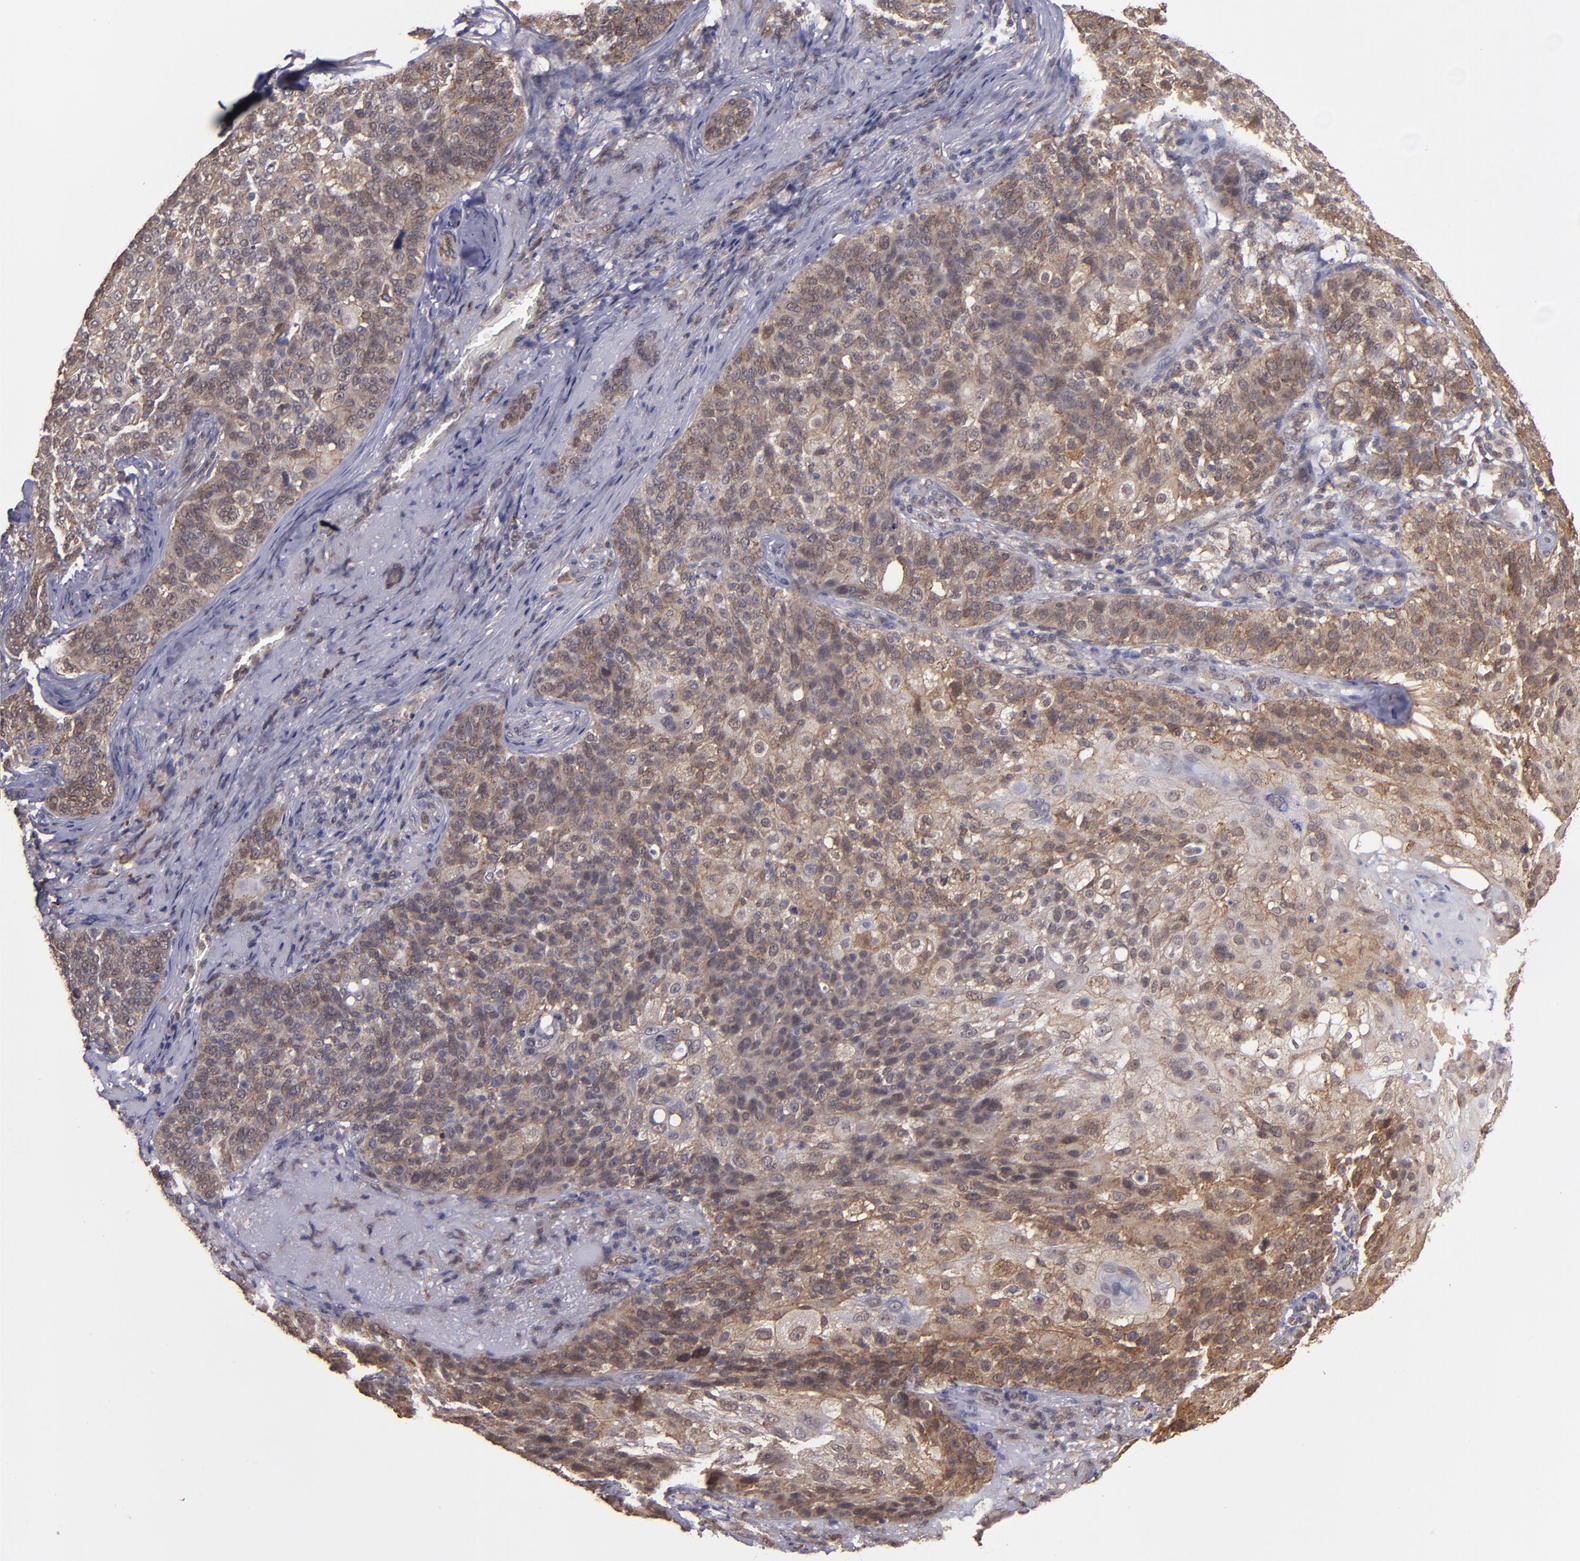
{"staining": {"intensity": "moderate", "quantity": "25%-75%", "location": "cytoplasmic/membranous,nuclear"}, "tissue": "skin cancer", "cell_type": "Tumor cells", "image_type": "cancer", "snomed": [{"axis": "morphology", "description": "Normal tissue, NOS"}, {"axis": "morphology", "description": "Squamous cell carcinoma, NOS"}, {"axis": "topography", "description": "Skin"}], "caption": "A brown stain shows moderate cytoplasmic/membranous and nuclear positivity of a protein in skin cancer tumor cells. (Stains: DAB (3,3'-diaminobenzidine) in brown, nuclei in blue, Microscopy: brightfield microscopy at high magnification).", "gene": "SIPA1L1", "patient": {"sex": "female", "age": 83}}